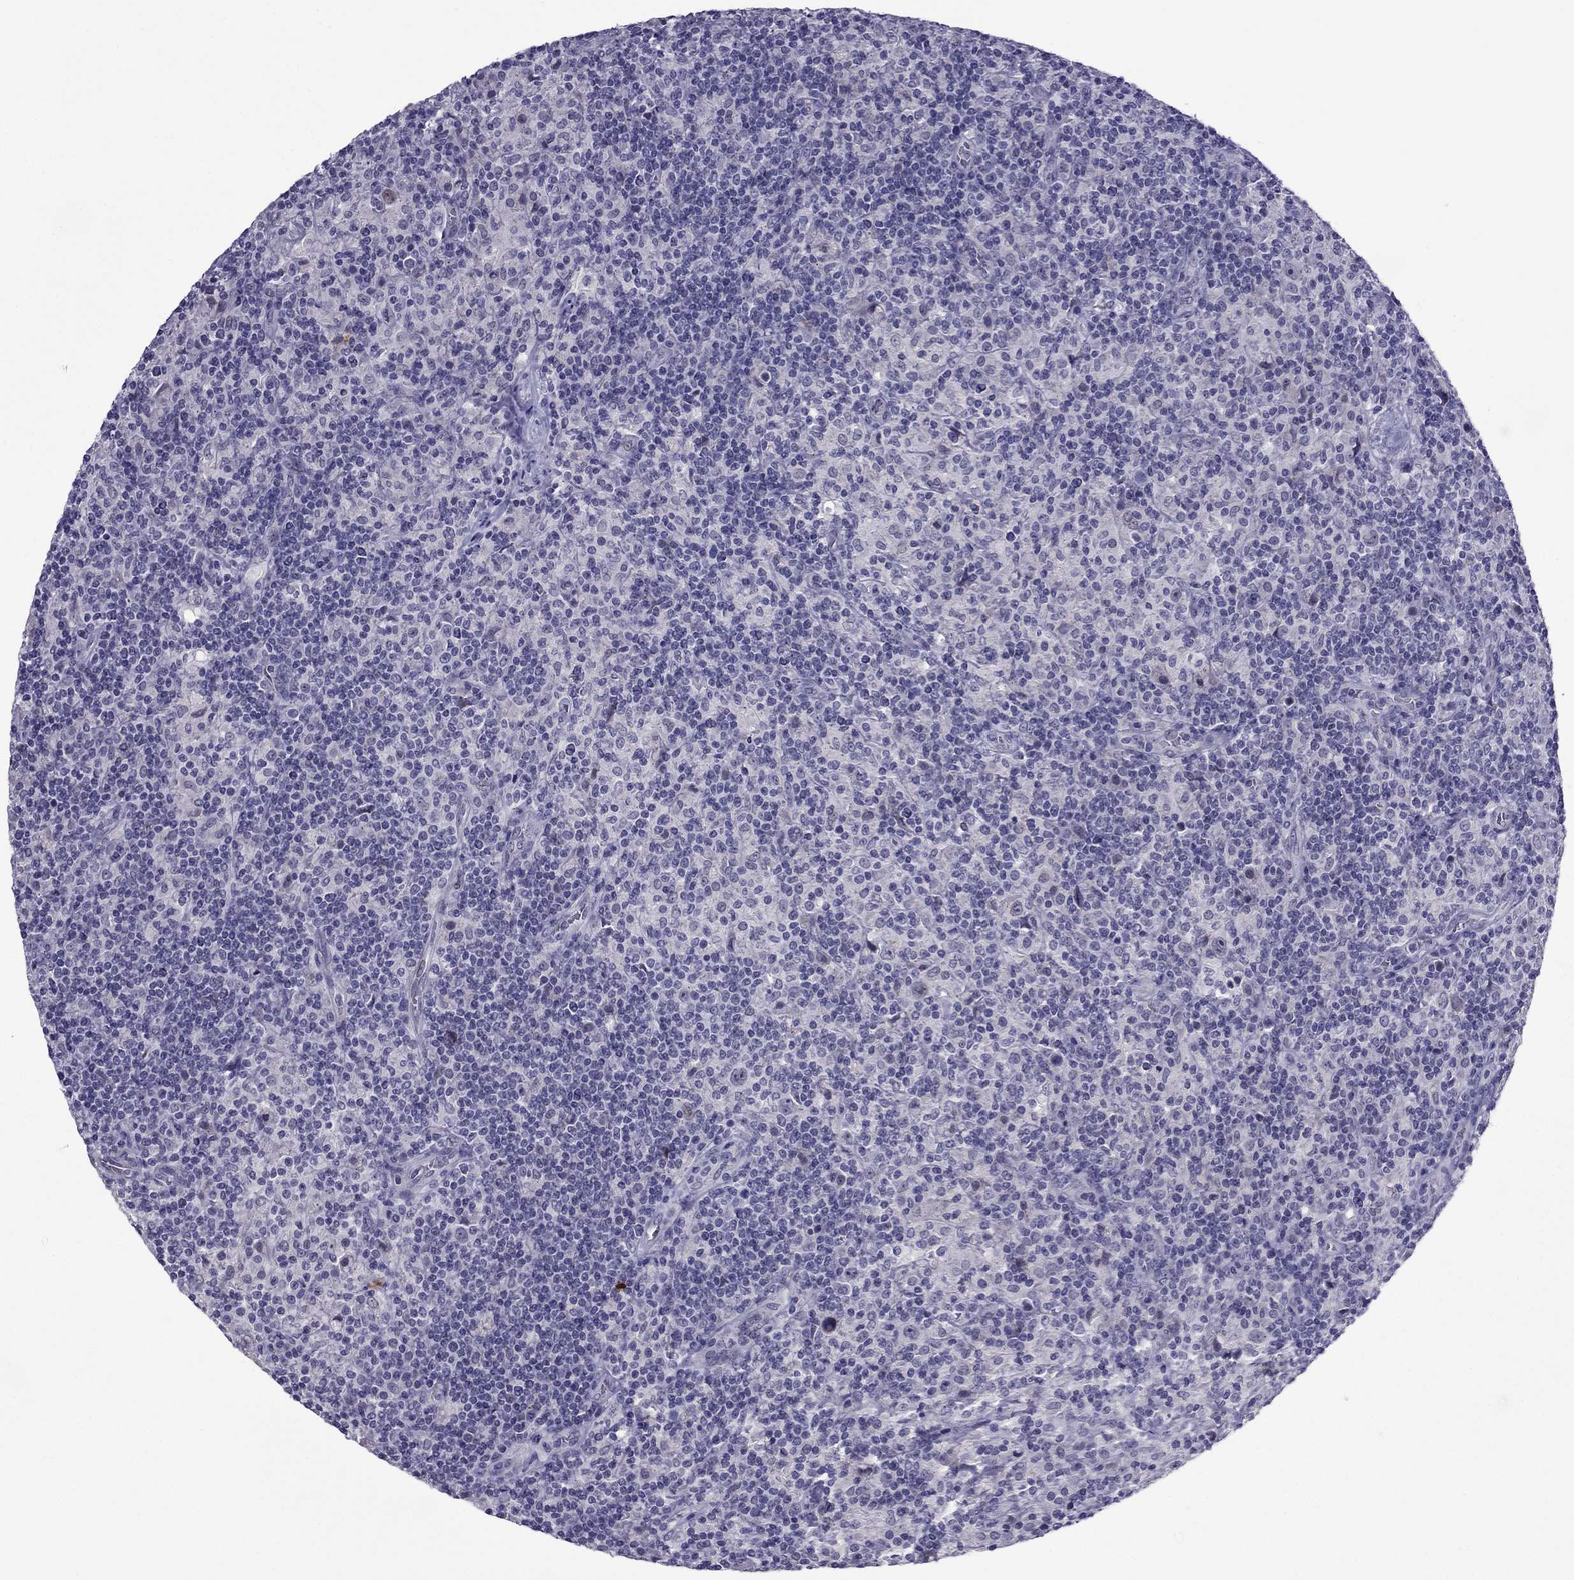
{"staining": {"intensity": "negative", "quantity": "none", "location": "none"}, "tissue": "lymphoma", "cell_type": "Tumor cells", "image_type": "cancer", "snomed": [{"axis": "morphology", "description": "Hodgkin's disease, NOS"}, {"axis": "topography", "description": "Lymph node"}], "caption": "Tumor cells show no significant protein positivity in Hodgkin's disease. (DAB (3,3'-diaminobenzidine) immunohistochemistry (IHC) visualized using brightfield microscopy, high magnification).", "gene": "MYBPH", "patient": {"sex": "male", "age": 70}}